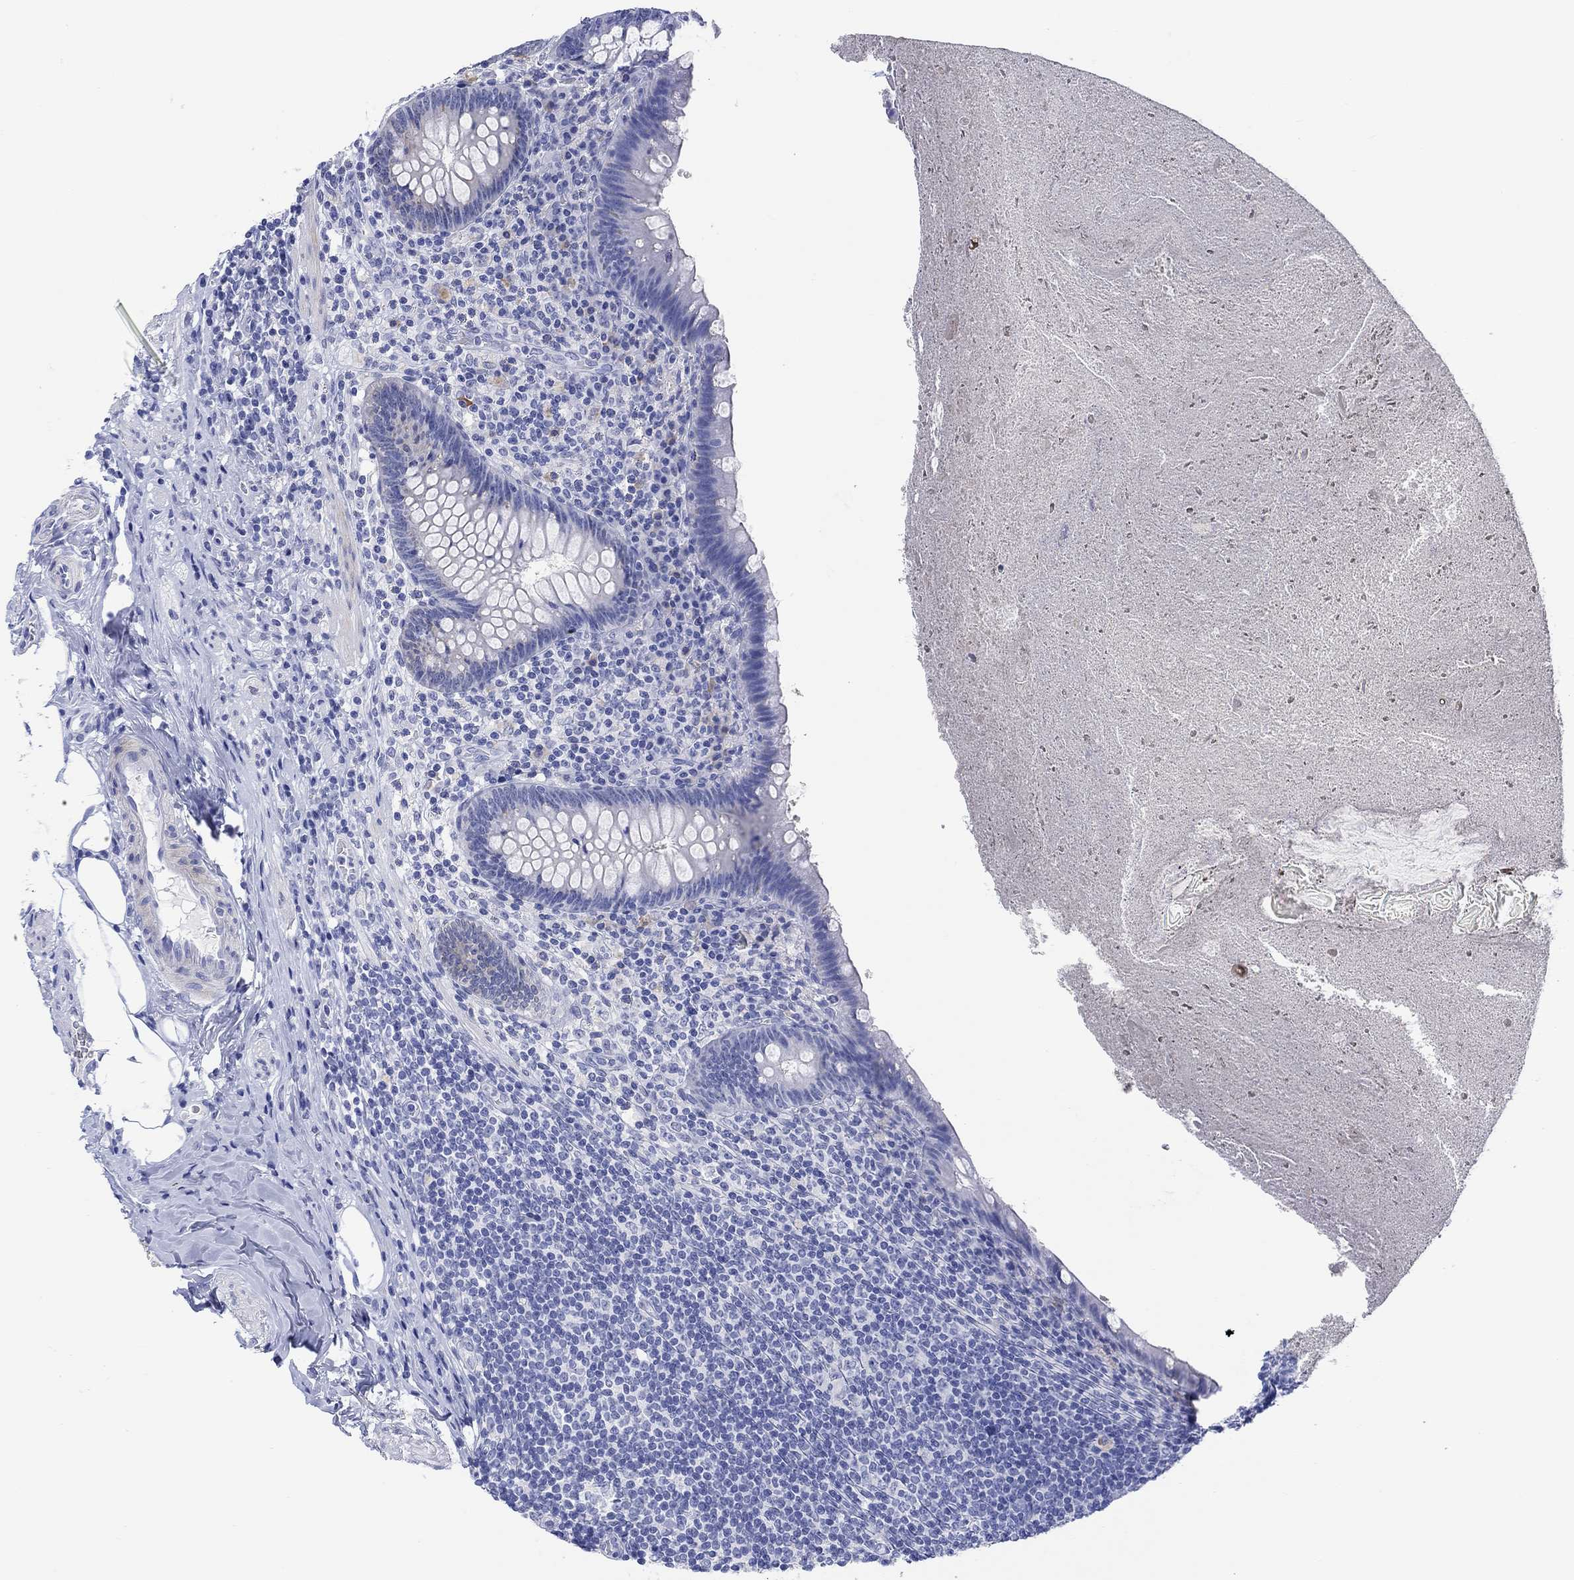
{"staining": {"intensity": "moderate", "quantity": "<25%", "location": "cytoplasmic/membranous"}, "tissue": "appendix", "cell_type": "Glandular cells", "image_type": "normal", "snomed": [{"axis": "morphology", "description": "Normal tissue, NOS"}, {"axis": "topography", "description": "Appendix"}], "caption": "Protein positivity by IHC reveals moderate cytoplasmic/membranous staining in about <25% of glandular cells in unremarkable appendix. (Brightfield microscopy of DAB IHC at high magnification).", "gene": "MSI1", "patient": {"sex": "male", "age": 47}}